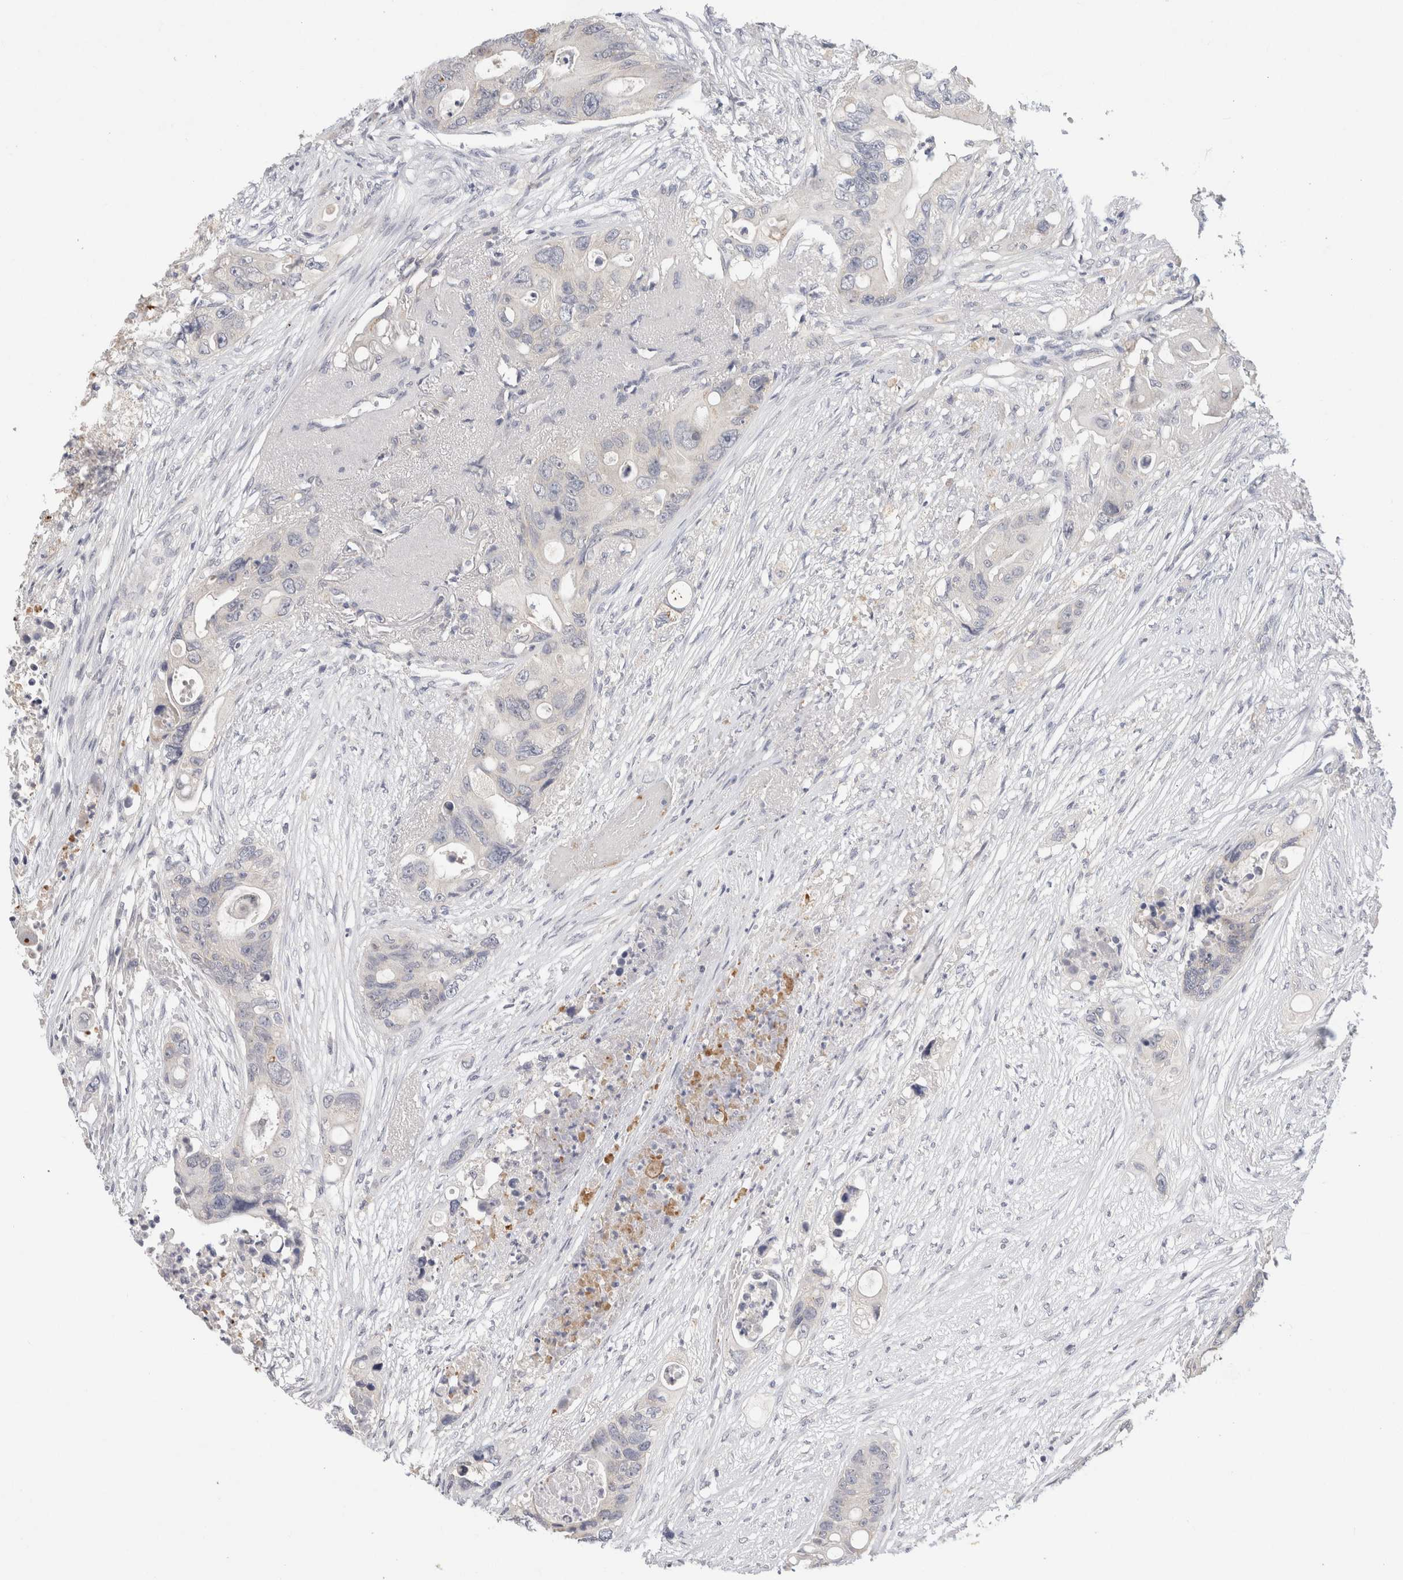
{"staining": {"intensity": "negative", "quantity": "none", "location": "none"}, "tissue": "colorectal cancer", "cell_type": "Tumor cells", "image_type": "cancer", "snomed": [{"axis": "morphology", "description": "Adenocarcinoma, NOS"}, {"axis": "topography", "description": "Colon"}], "caption": "Adenocarcinoma (colorectal) was stained to show a protein in brown. There is no significant expression in tumor cells.", "gene": "CHRM4", "patient": {"sex": "female", "age": 57}}